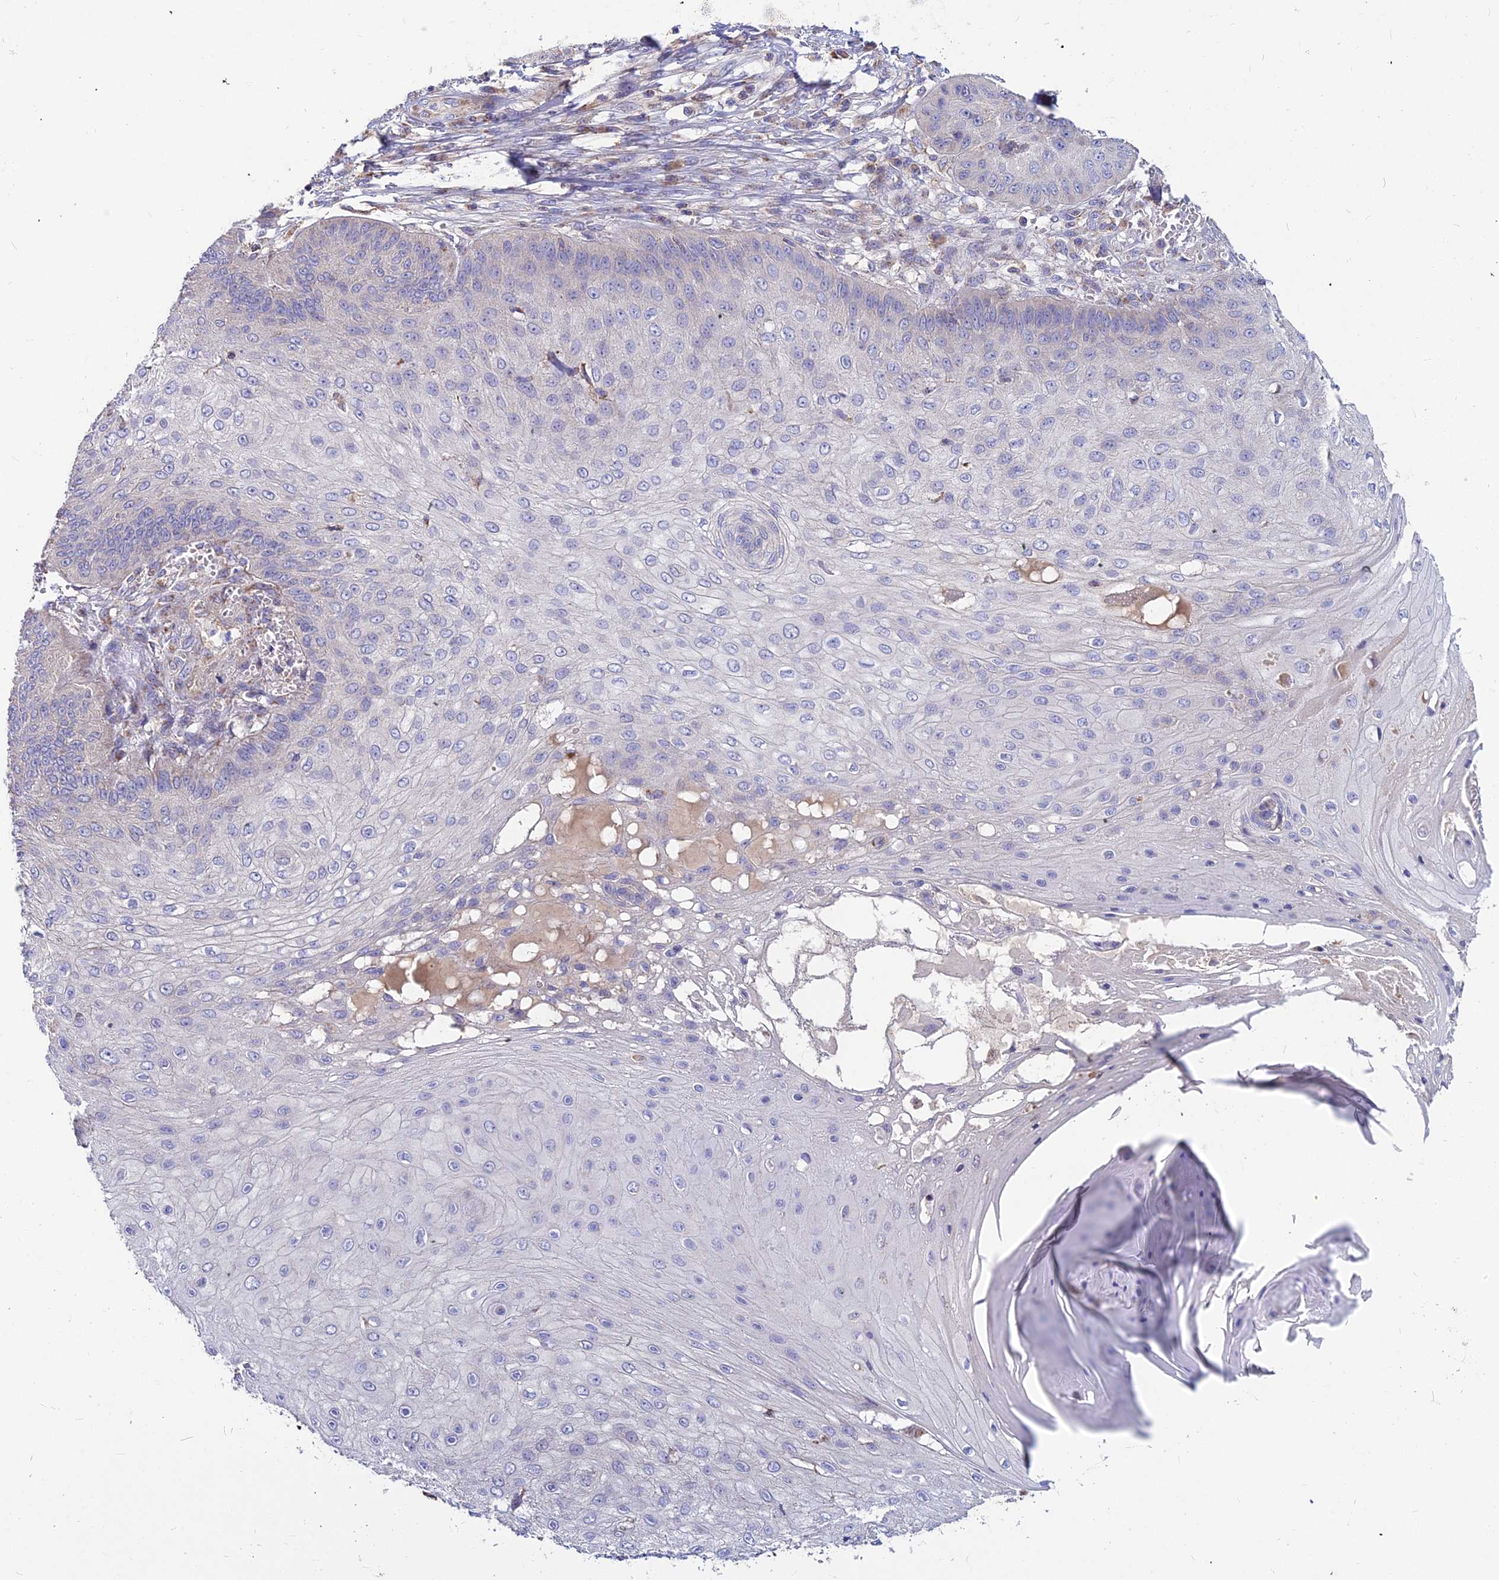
{"staining": {"intensity": "negative", "quantity": "none", "location": "none"}, "tissue": "skin cancer", "cell_type": "Tumor cells", "image_type": "cancer", "snomed": [{"axis": "morphology", "description": "Squamous cell carcinoma, NOS"}, {"axis": "topography", "description": "Skin"}], "caption": "The photomicrograph displays no significant staining in tumor cells of skin cancer (squamous cell carcinoma).", "gene": "ASPHD1", "patient": {"sex": "male", "age": 70}}